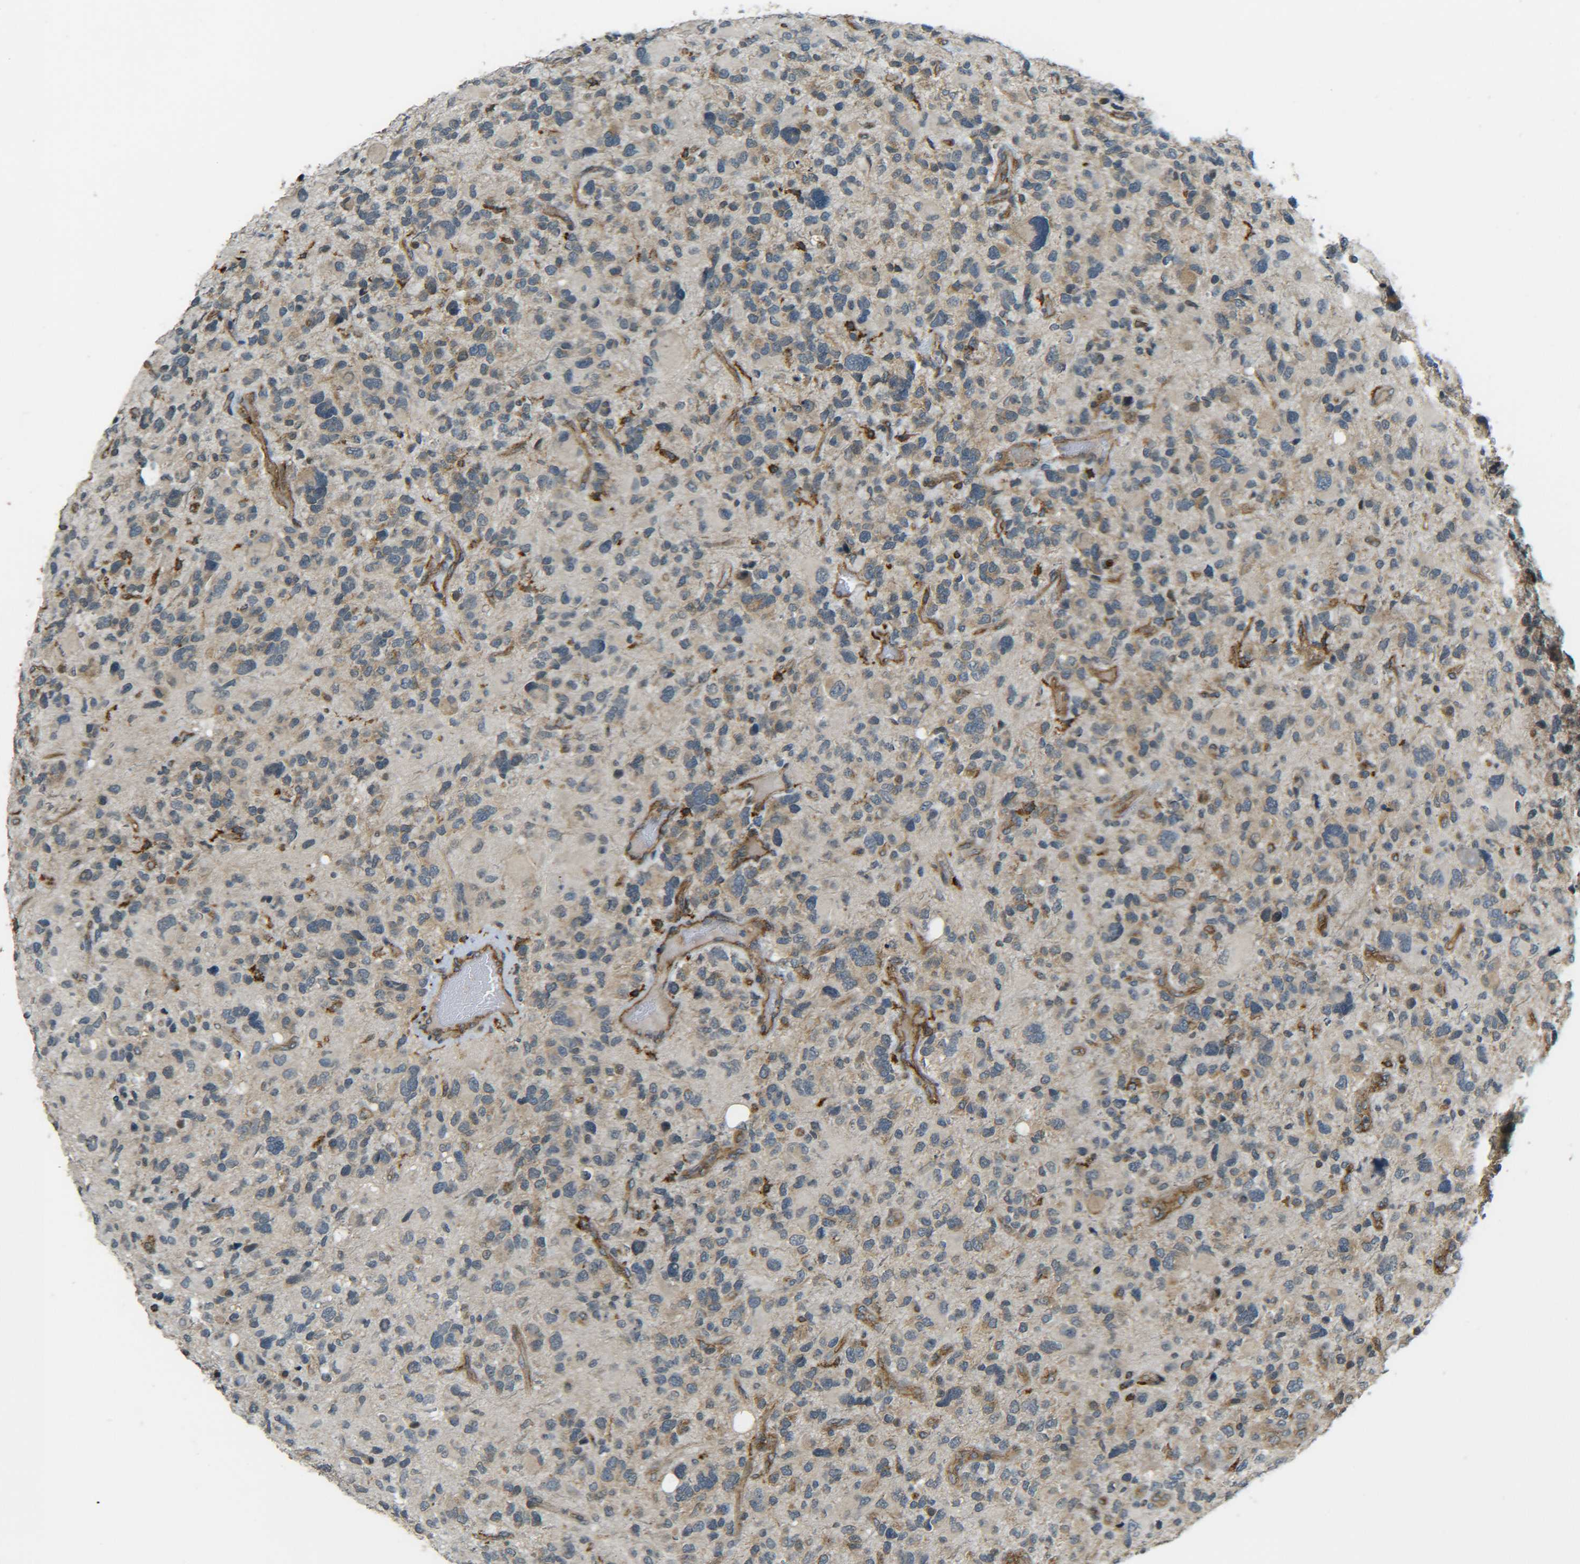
{"staining": {"intensity": "moderate", "quantity": "<25%", "location": "cytoplasmic/membranous"}, "tissue": "glioma", "cell_type": "Tumor cells", "image_type": "cancer", "snomed": [{"axis": "morphology", "description": "Glioma, malignant, High grade"}, {"axis": "topography", "description": "Brain"}], "caption": "Moderate cytoplasmic/membranous staining is appreciated in approximately <25% of tumor cells in high-grade glioma (malignant).", "gene": "DAB2", "patient": {"sex": "male", "age": 48}}